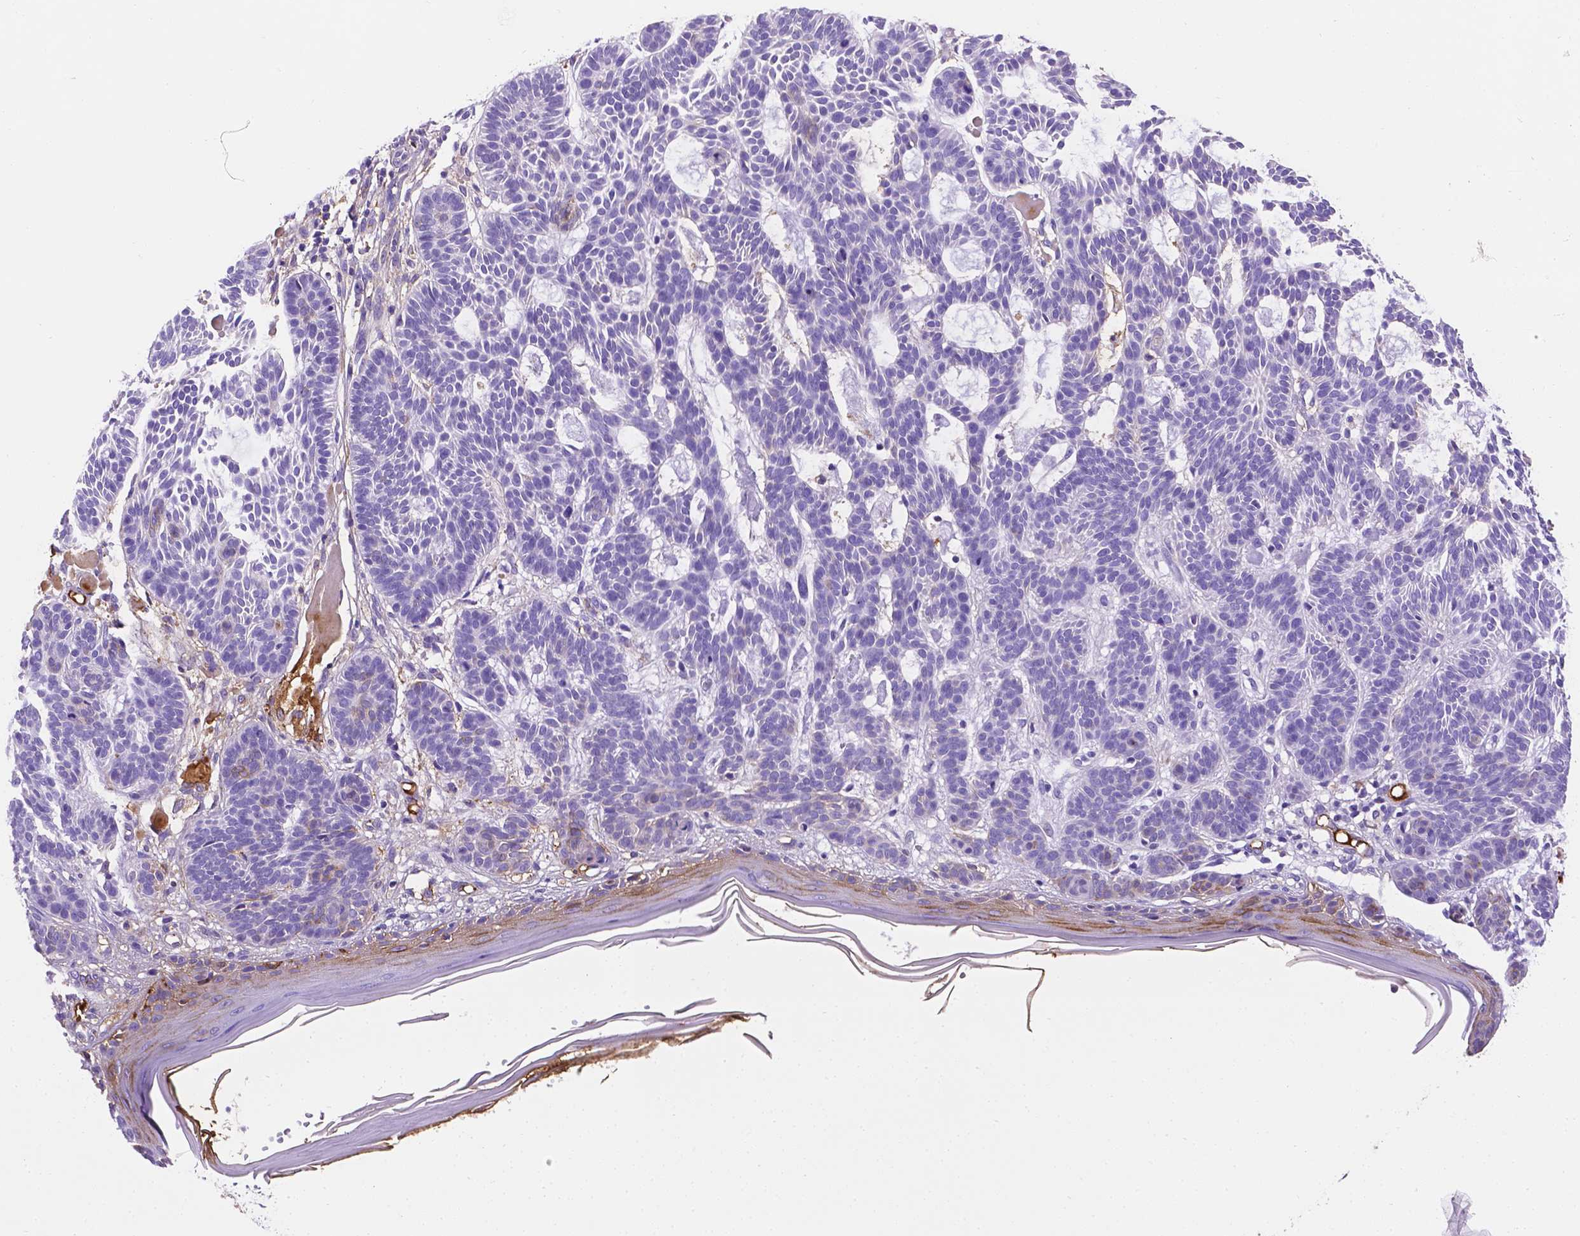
{"staining": {"intensity": "negative", "quantity": "none", "location": "none"}, "tissue": "skin cancer", "cell_type": "Tumor cells", "image_type": "cancer", "snomed": [{"axis": "morphology", "description": "Basal cell carcinoma"}, {"axis": "topography", "description": "Skin"}], "caption": "High power microscopy photomicrograph of an IHC image of skin cancer (basal cell carcinoma), revealing no significant staining in tumor cells. (DAB (3,3'-diaminobenzidine) immunohistochemistry visualized using brightfield microscopy, high magnification).", "gene": "APOE", "patient": {"sex": "male", "age": 85}}